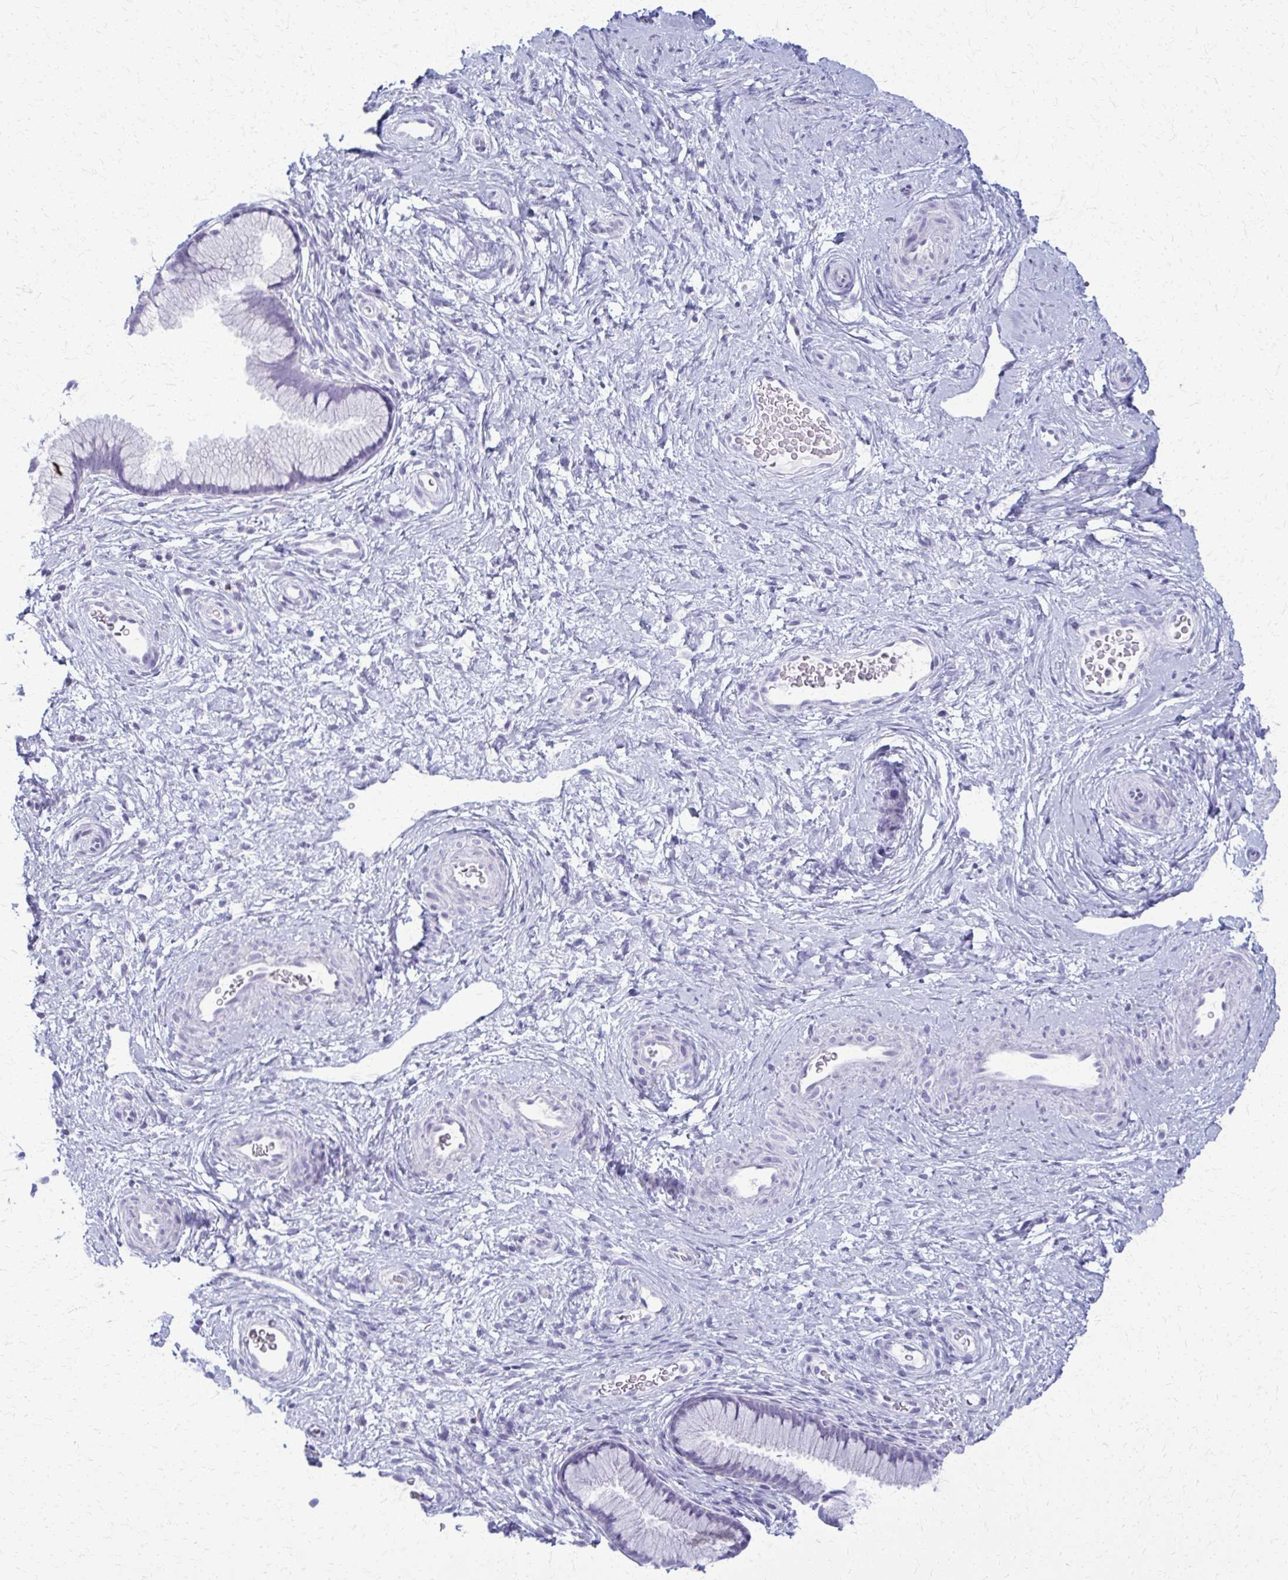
{"staining": {"intensity": "negative", "quantity": "none", "location": "none"}, "tissue": "cervix", "cell_type": "Glandular cells", "image_type": "normal", "snomed": [{"axis": "morphology", "description": "Normal tissue, NOS"}, {"axis": "topography", "description": "Cervix"}], "caption": "A high-resolution micrograph shows IHC staining of normal cervix, which displays no significant expression in glandular cells. (Brightfield microscopy of DAB (3,3'-diaminobenzidine) IHC at high magnification).", "gene": "ACSM2A", "patient": {"sex": "female", "age": 34}}